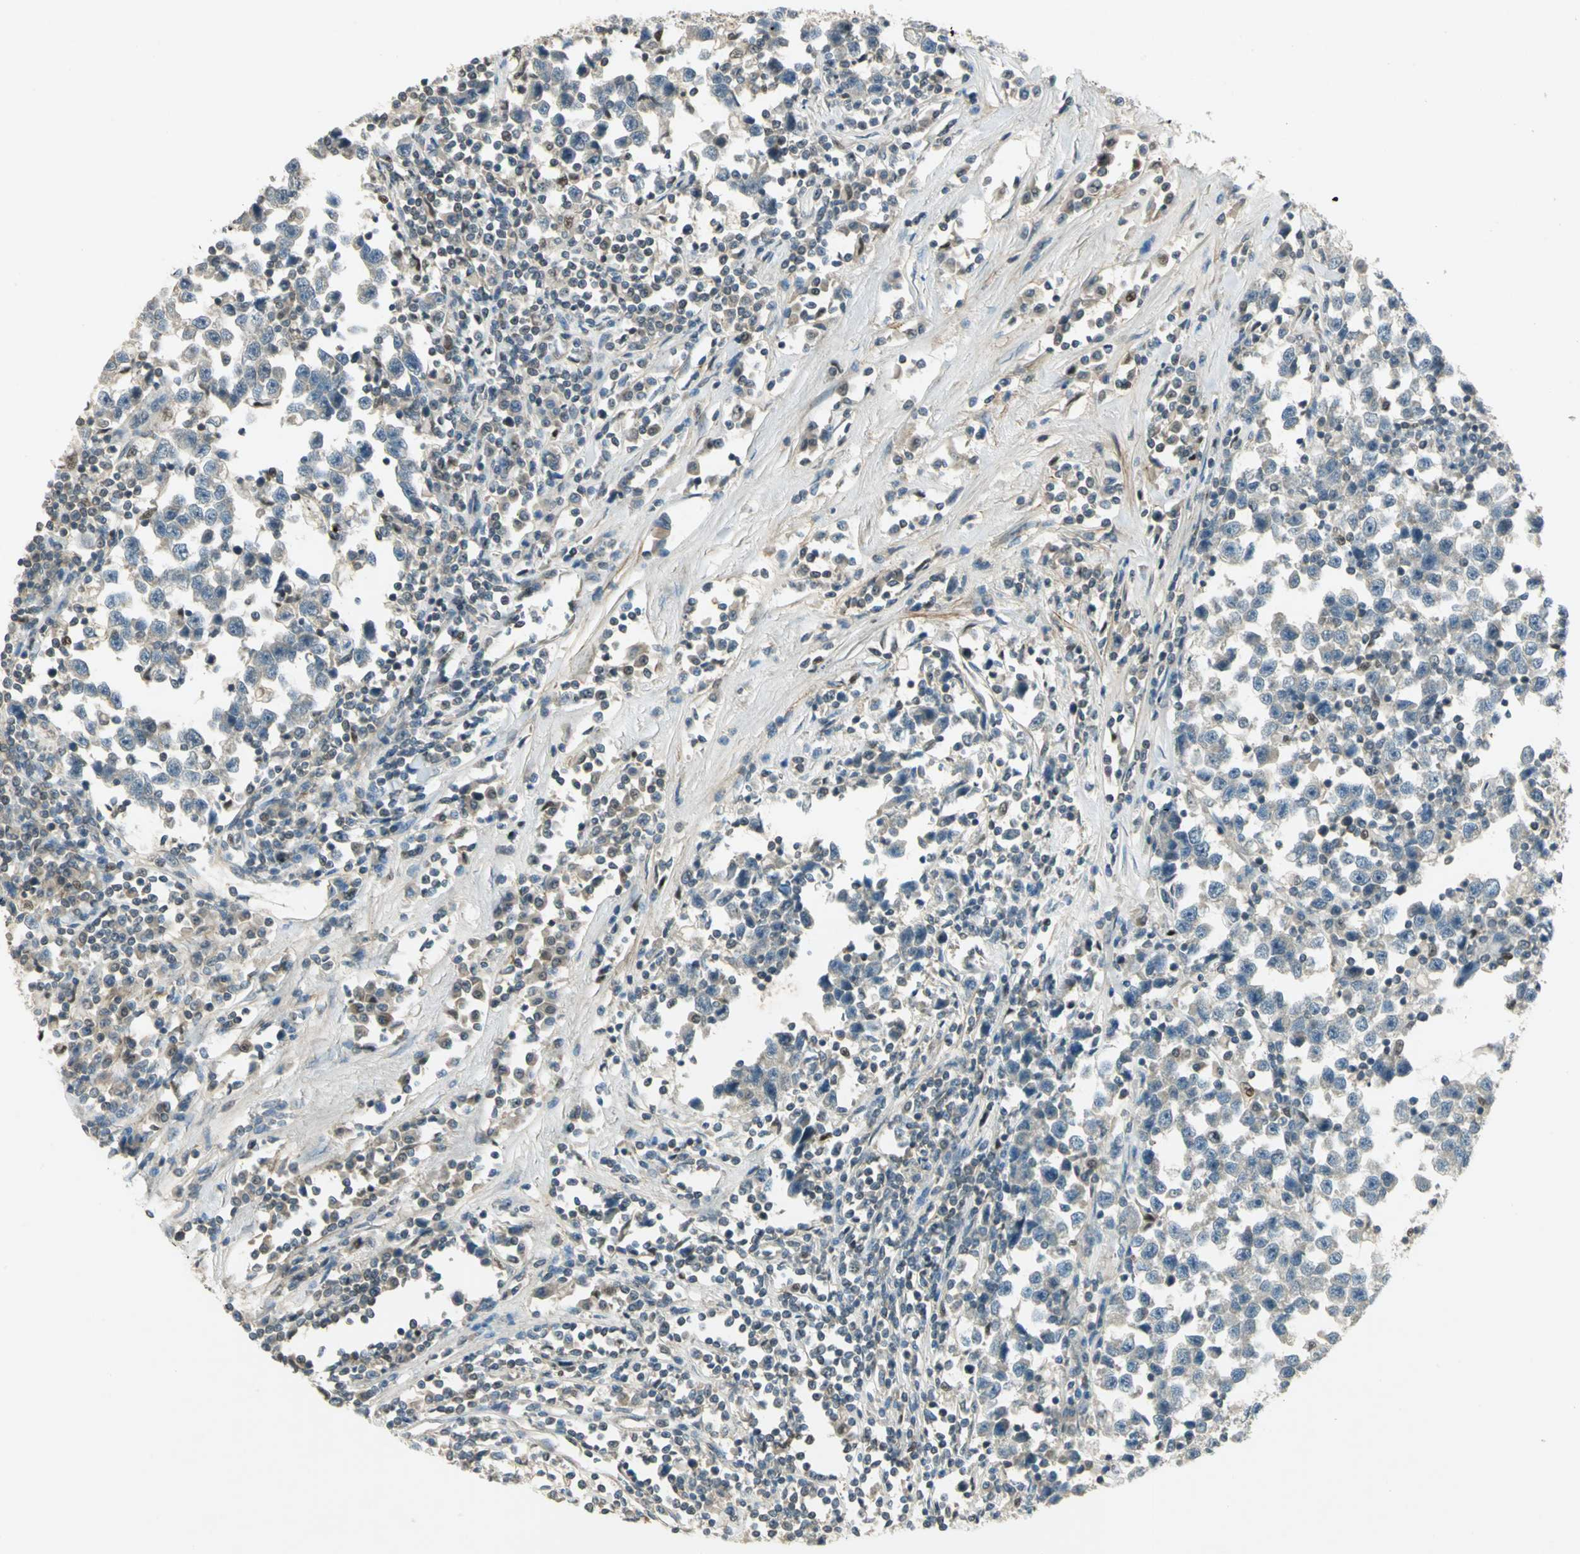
{"staining": {"intensity": "negative", "quantity": "none", "location": "none"}, "tissue": "testis cancer", "cell_type": "Tumor cells", "image_type": "cancer", "snomed": [{"axis": "morphology", "description": "Seminoma, NOS"}, {"axis": "topography", "description": "Testis"}], "caption": "Testis cancer stained for a protein using immunohistochemistry (IHC) shows no staining tumor cells.", "gene": "BIRC2", "patient": {"sex": "male", "age": 43}}